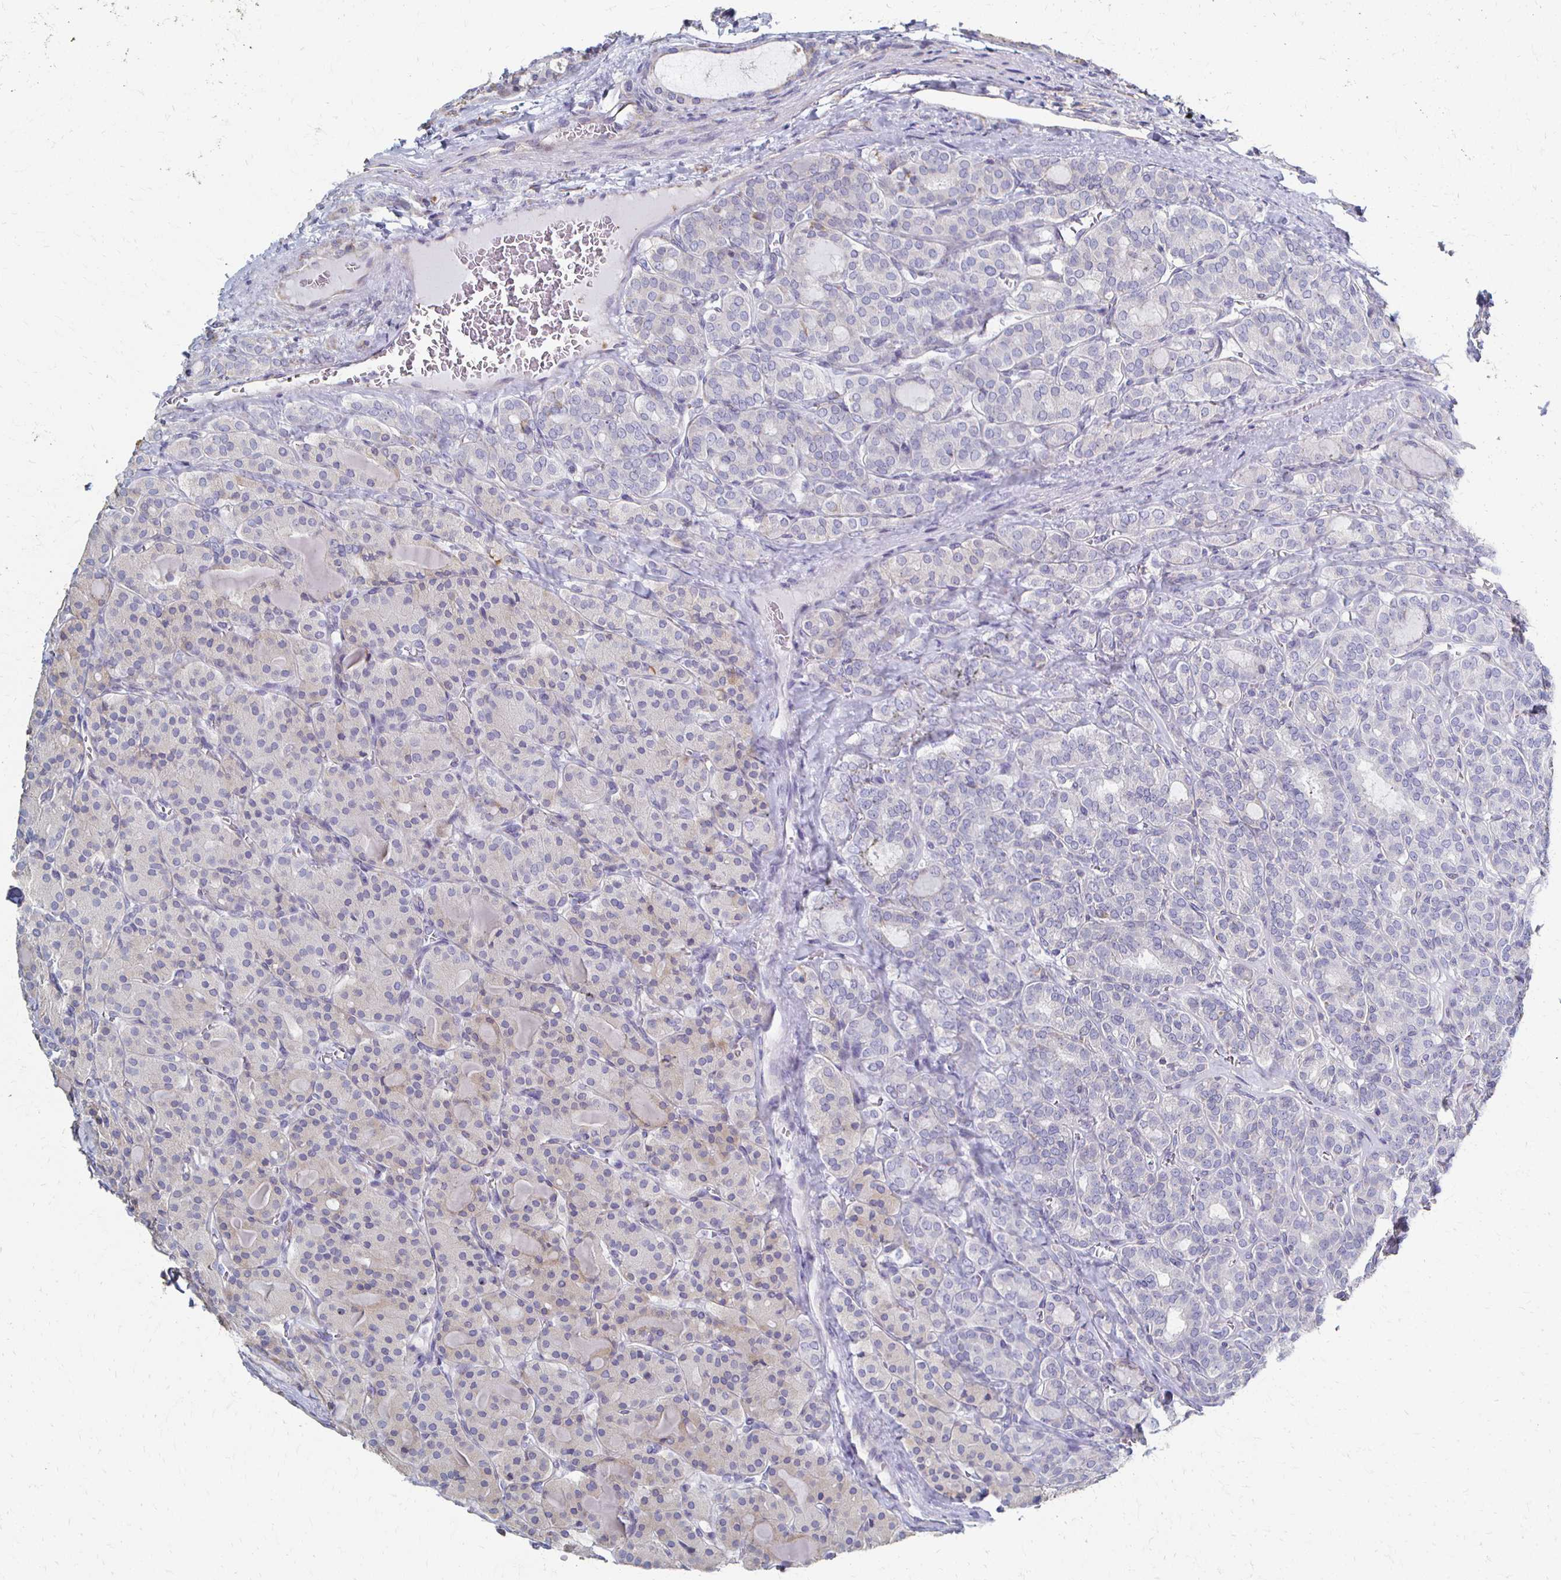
{"staining": {"intensity": "negative", "quantity": "none", "location": "none"}, "tissue": "thyroid cancer", "cell_type": "Tumor cells", "image_type": "cancer", "snomed": [{"axis": "morphology", "description": "Normal tissue, NOS"}, {"axis": "morphology", "description": "Follicular adenoma carcinoma, NOS"}, {"axis": "topography", "description": "Thyroid gland"}], "caption": "Thyroid cancer (follicular adenoma carcinoma) stained for a protein using immunohistochemistry (IHC) demonstrates no positivity tumor cells.", "gene": "ATP1A3", "patient": {"sex": "female", "age": 31}}